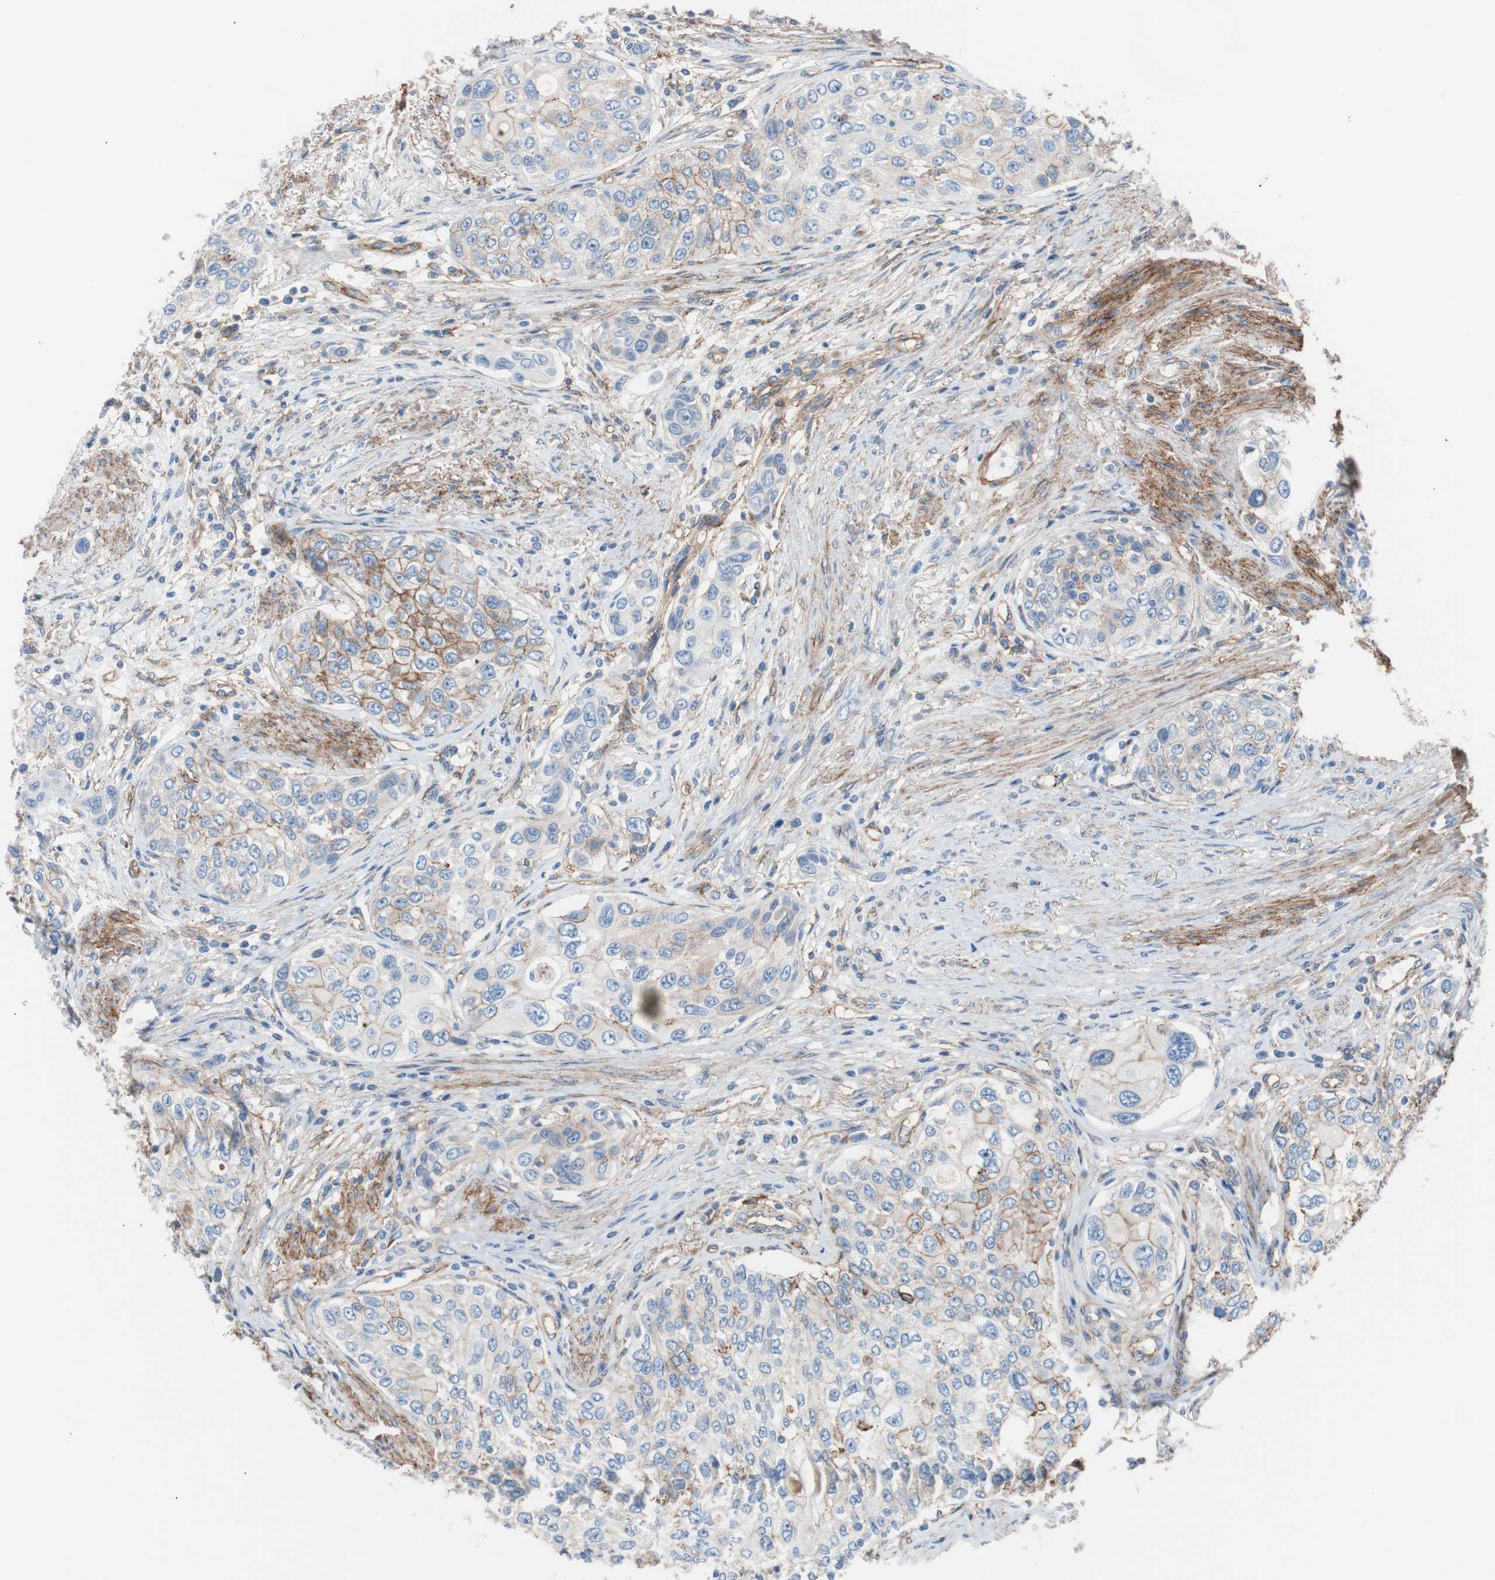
{"staining": {"intensity": "moderate", "quantity": "<25%", "location": "cytoplasmic/membranous"}, "tissue": "urothelial cancer", "cell_type": "Tumor cells", "image_type": "cancer", "snomed": [{"axis": "morphology", "description": "Urothelial carcinoma, High grade"}, {"axis": "topography", "description": "Urinary bladder"}], "caption": "DAB immunohistochemical staining of human urothelial carcinoma (high-grade) exhibits moderate cytoplasmic/membranous protein positivity in approximately <25% of tumor cells.", "gene": "CD81", "patient": {"sex": "female", "age": 56}}